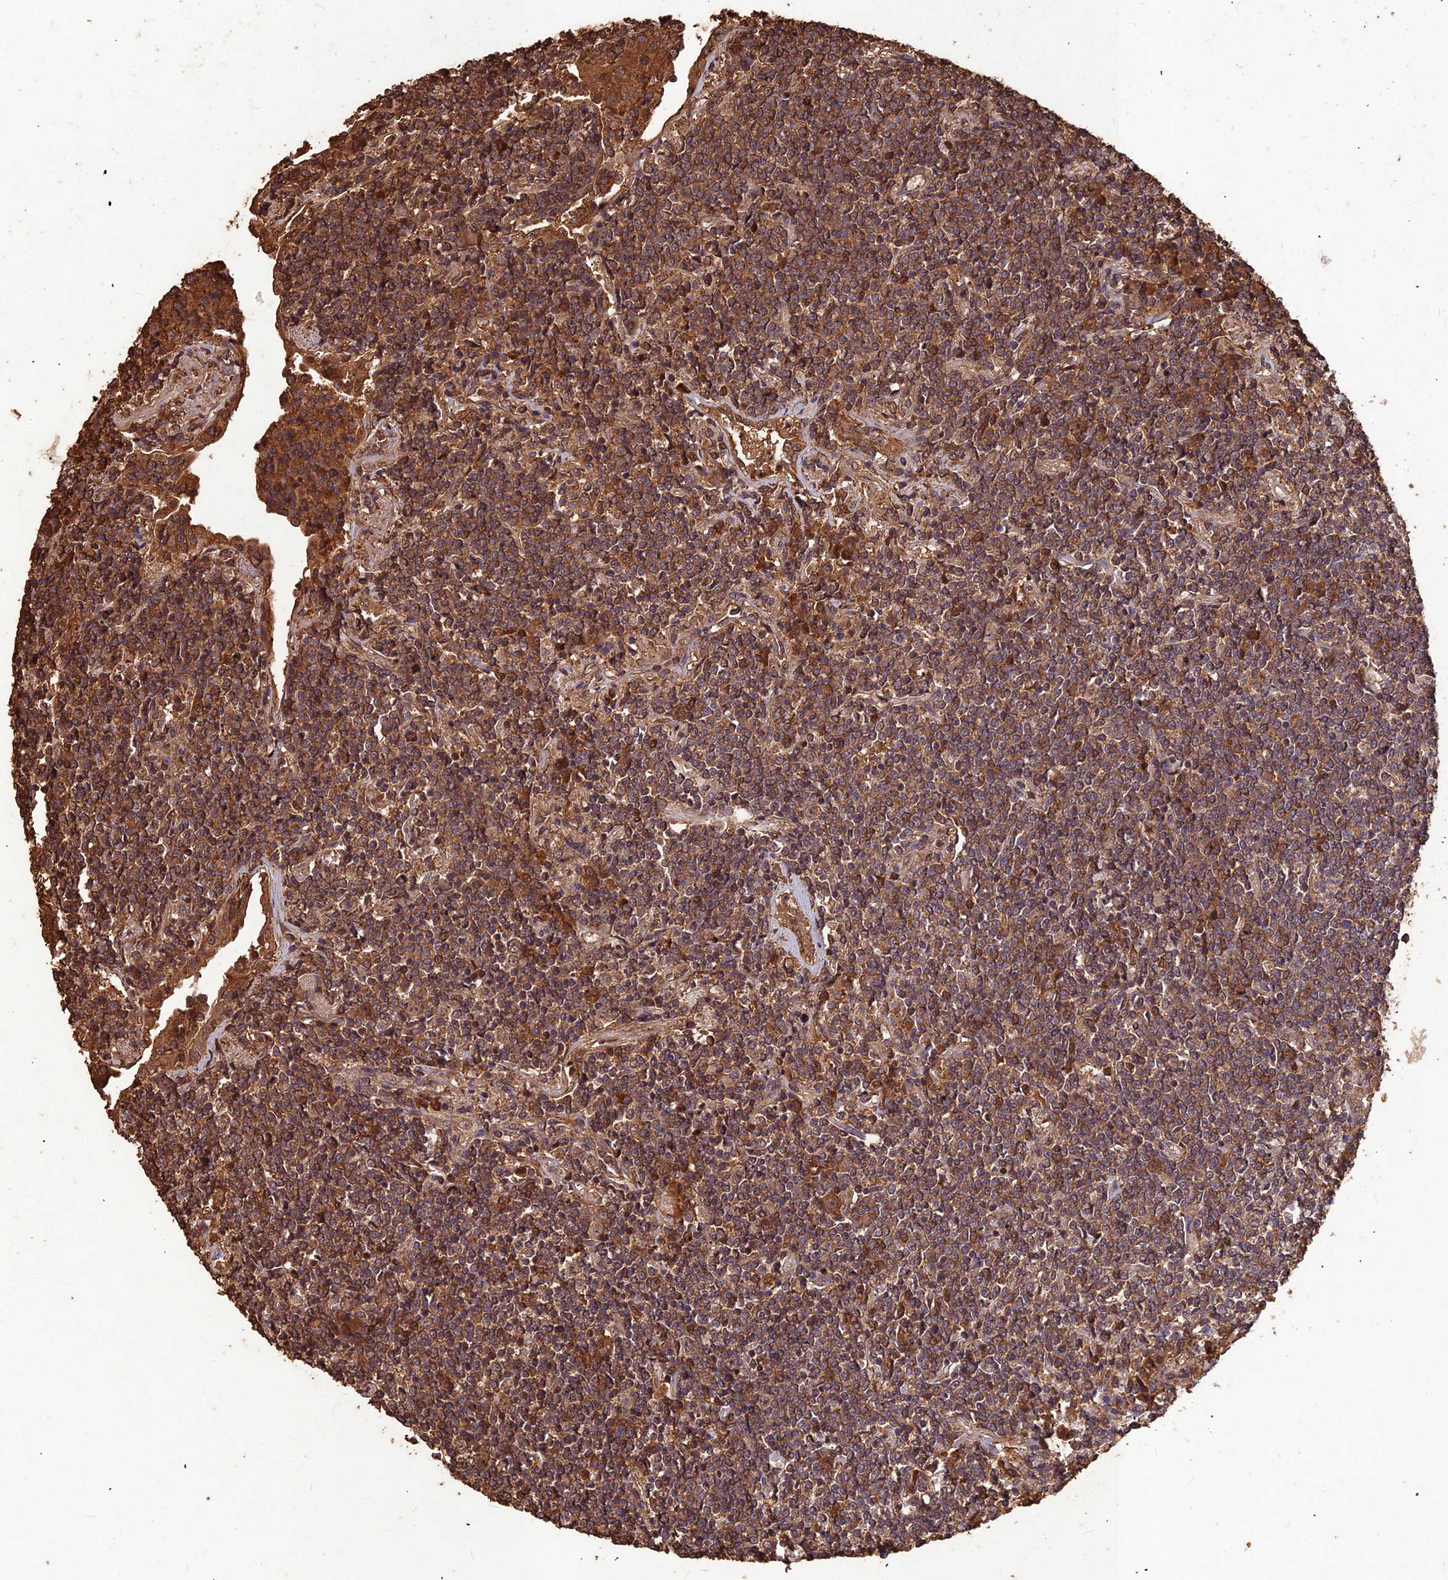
{"staining": {"intensity": "moderate", "quantity": ">75%", "location": "cytoplasmic/membranous"}, "tissue": "lymphoma", "cell_type": "Tumor cells", "image_type": "cancer", "snomed": [{"axis": "morphology", "description": "Malignant lymphoma, non-Hodgkin's type, Low grade"}, {"axis": "topography", "description": "Lung"}], "caption": "Protein staining reveals moderate cytoplasmic/membranous expression in about >75% of tumor cells in malignant lymphoma, non-Hodgkin's type (low-grade).", "gene": "SYMPK", "patient": {"sex": "female", "age": 71}}